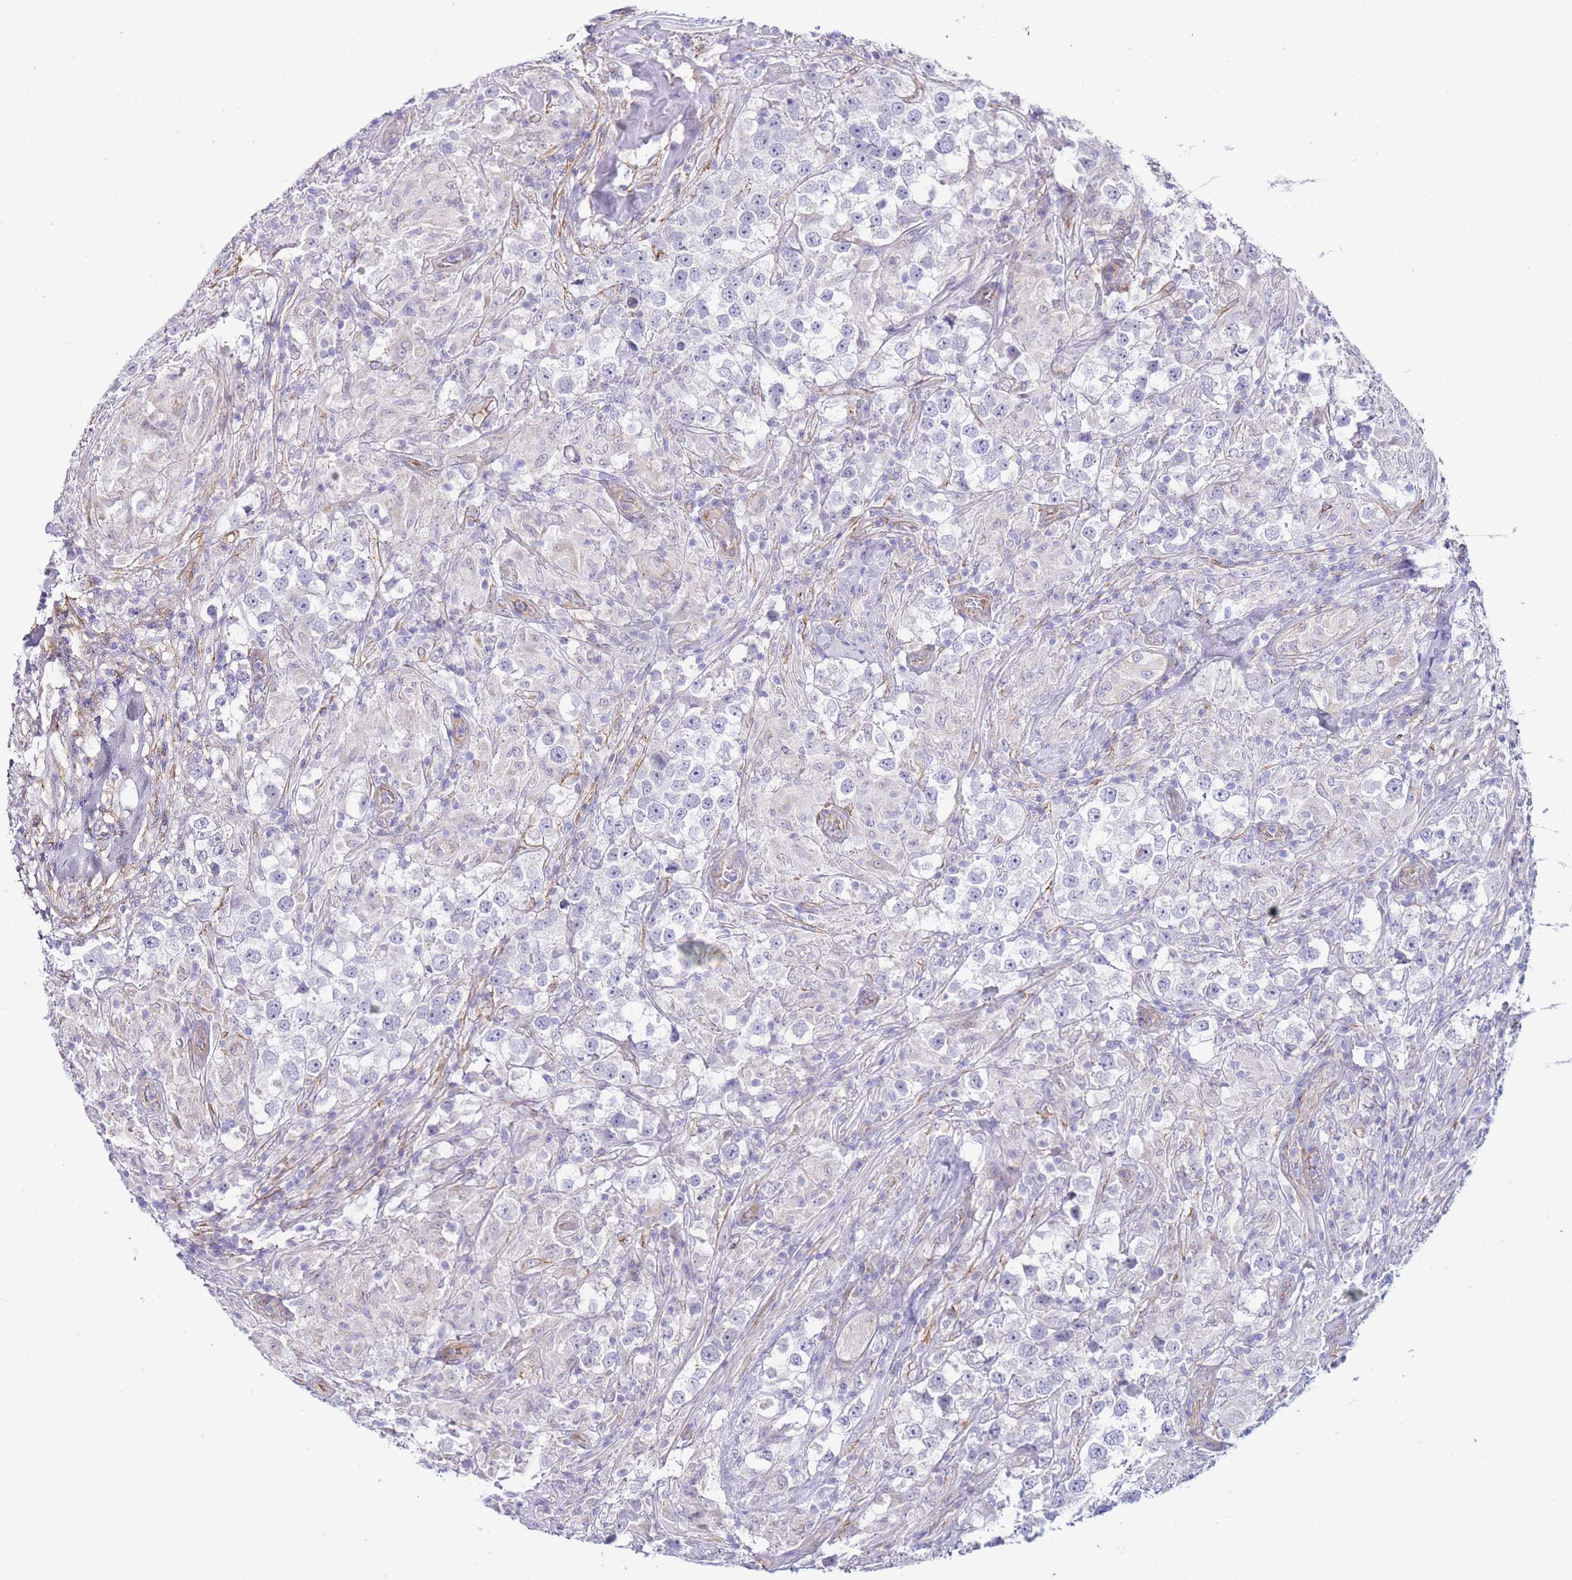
{"staining": {"intensity": "negative", "quantity": "none", "location": "none"}, "tissue": "testis cancer", "cell_type": "Tumor cells", "image_type": "cancer", "snomed": [{"axis": "morphology", "description": "Seminoma, NOS"}, {"axis": "topography", "description": "Testis"}], "caption": "The micrograph displays no significant staining in tumor cells of testis seminoma.", "gene": "PDCD7", "patient": {"sex": "male", "age": 46}}